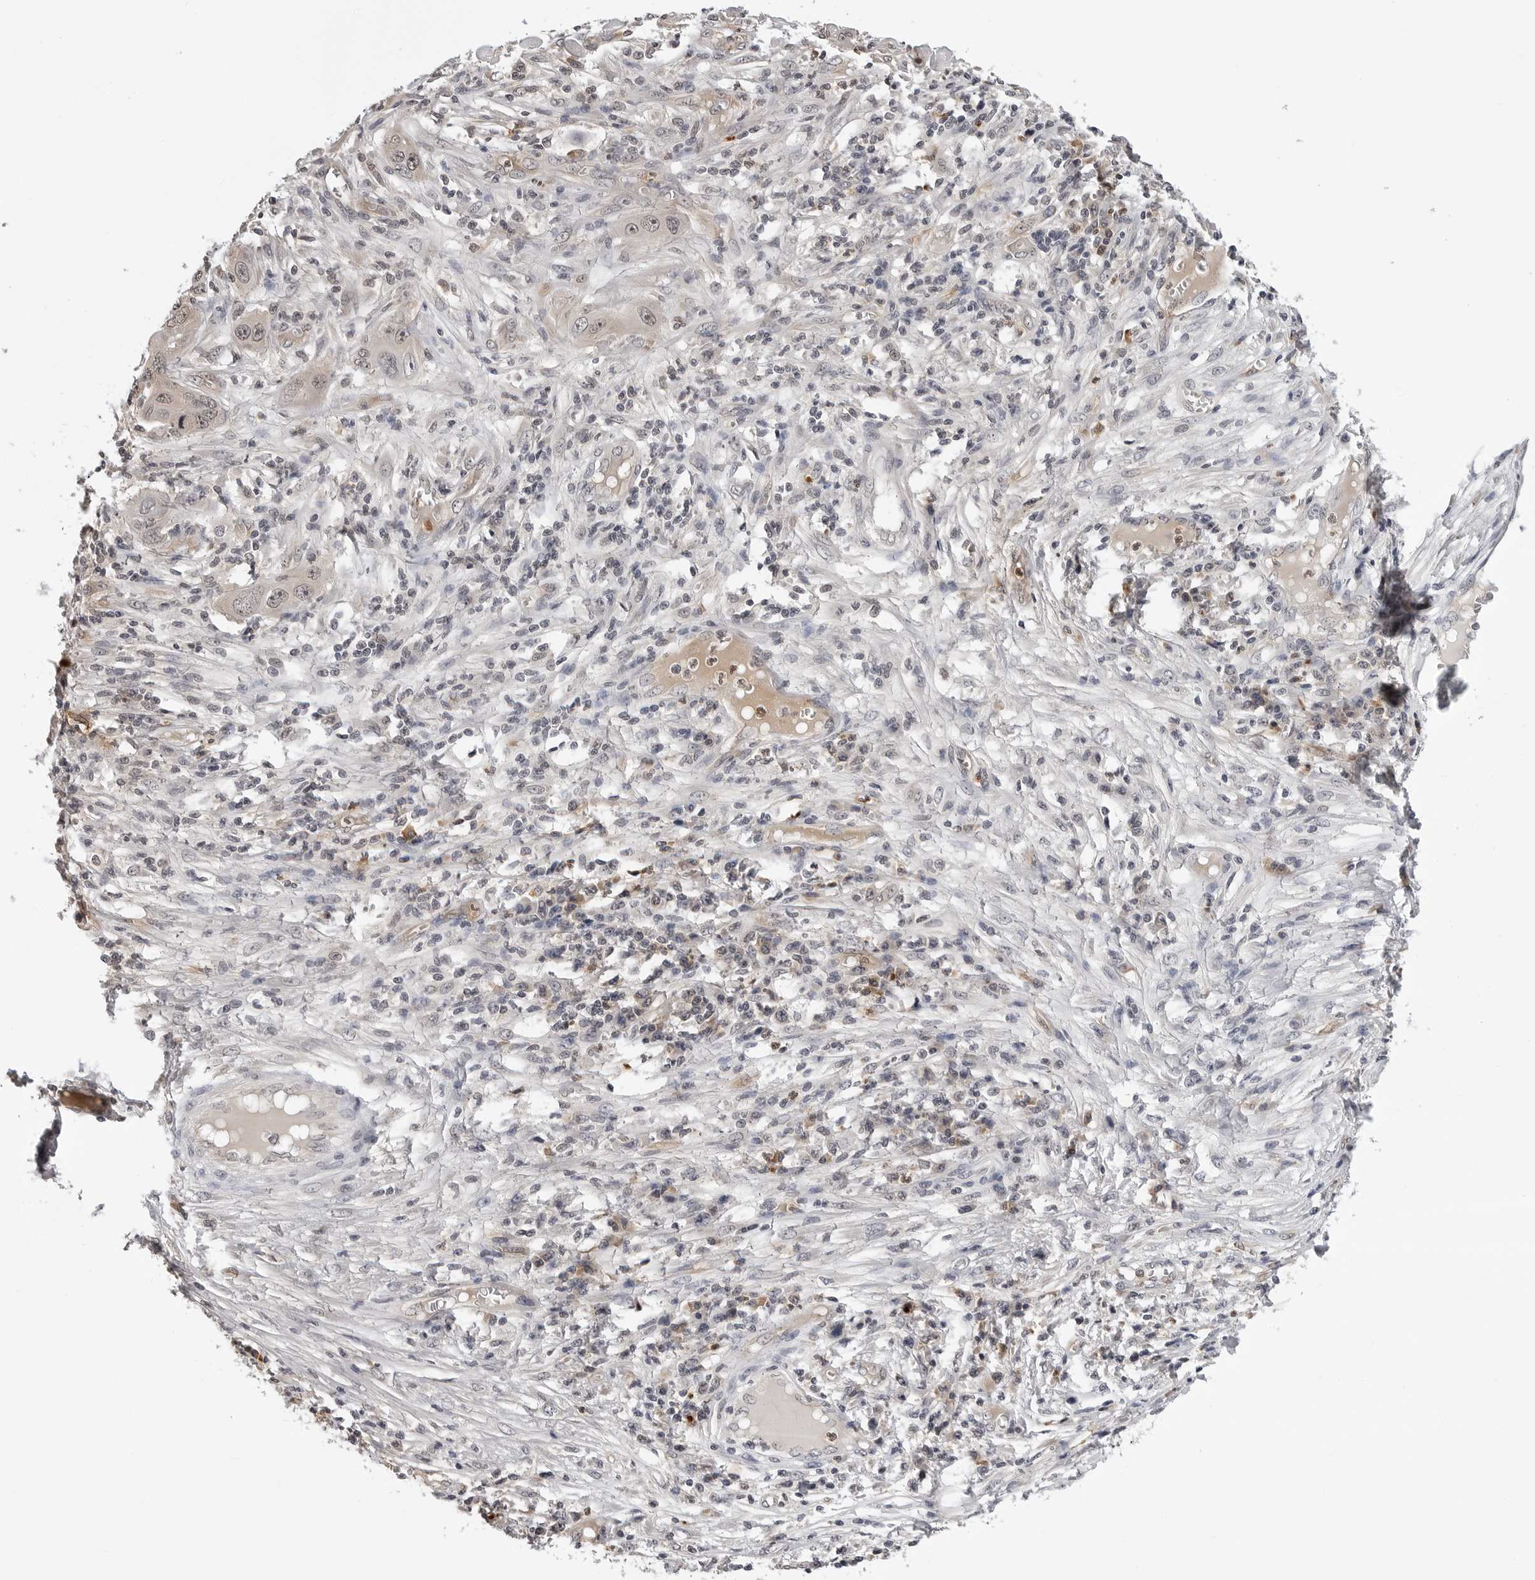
{"staining": {"intensity": "weak", "quantity": "<25%", "location": "cytoplasmic/membranous,nuclear"}, "tissue": "skin cancer", "cell_type": "Tumor cells", "image_type": "cancer", "snomed": [{"axis": "morphology", "description": "Squamous cell carcinoma, NOS"}, {"axis": "topography", "description": "Skin"}], "caption": "This is an IHC micrograph of squamous cell carcinoma (skin). There is no positivity in tumor cells.", "gene": "TRMT13", "patient": {"sex": "male", "age": 55}}